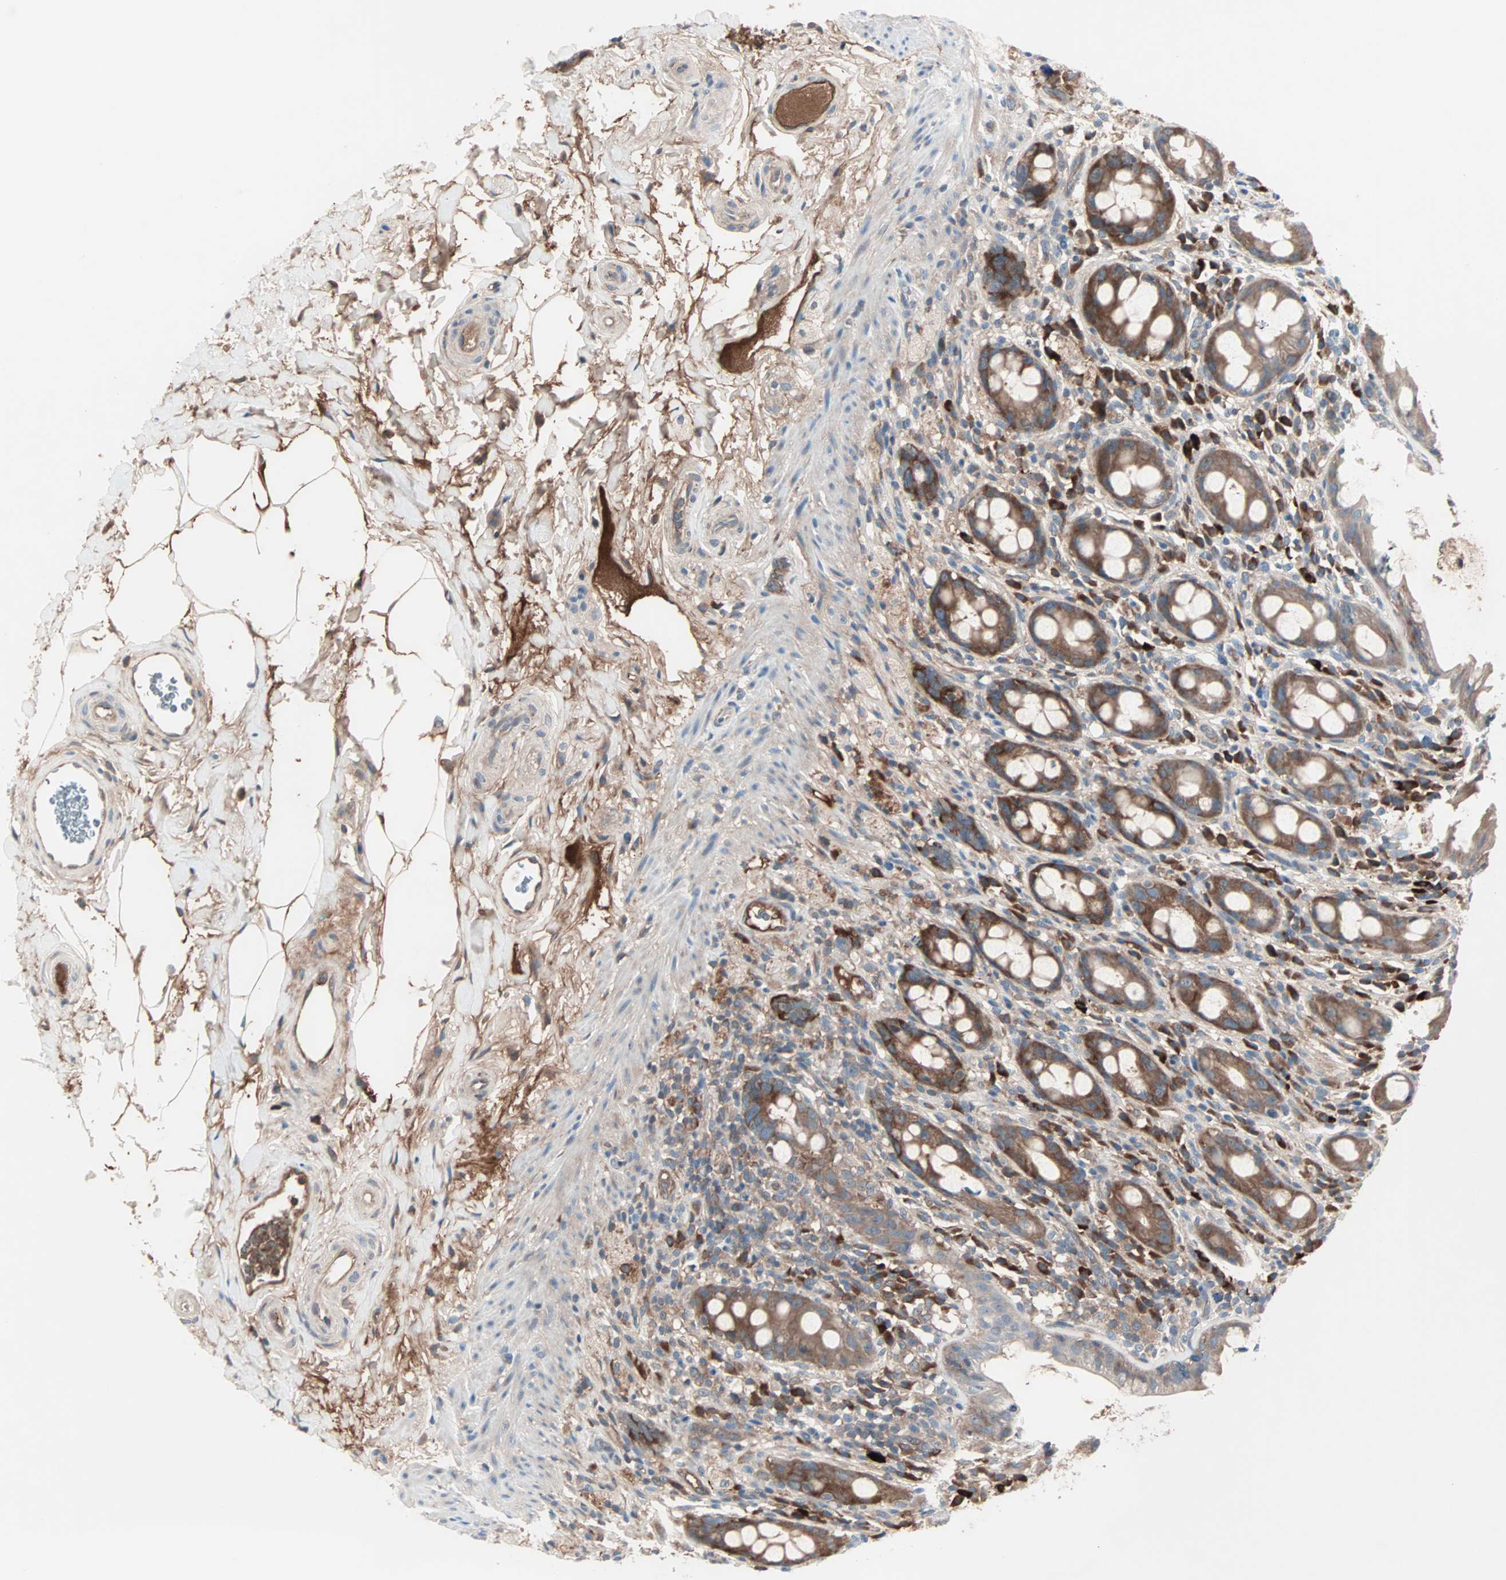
{"staining": {"intensity": "moderate", "quantity": ">75%", "location": "cytoplasmic/membranous"}, "tissue": "rectum", "cell_type": "Glandular cells", "image_type": "normal", "snomed": [{"axis": "morphology", "description": "Normal tissue, NOS"}, {"axis": "topography", "description": "Rectum"}], "caption": "Glandular cells exhibit medium levels of moderate cytoplasmic/membranous expression in about >75% of cells in normal rectum. (DAB (3,3'-diaminobenzidine) = brown stain, brightfield microscopy at high magnification).", "gene": "CAD", "patient": {"sex": "male", "age": 44}}